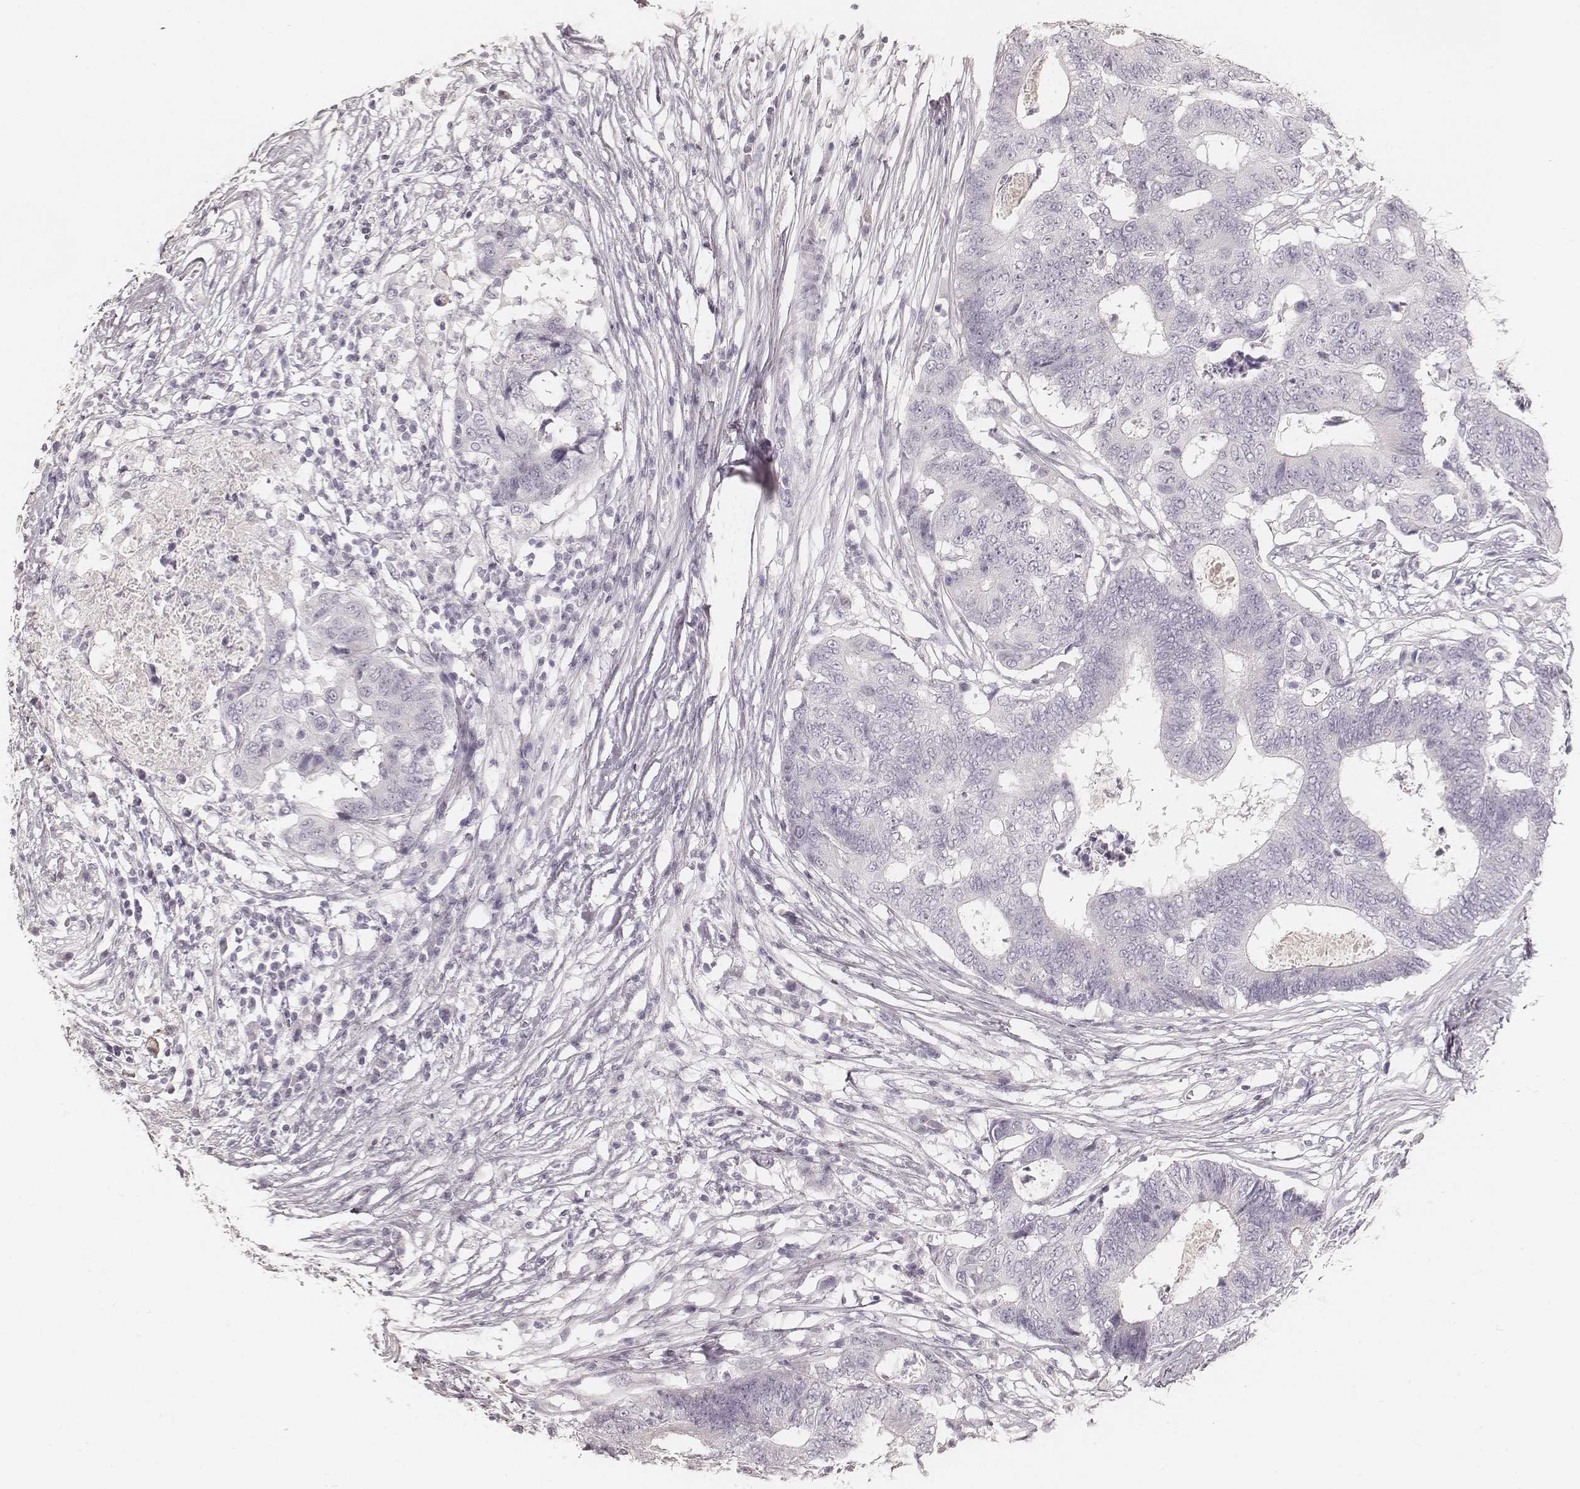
{"staining": {"intensity": "negative", "quantity": "none", "location": "none"}, "tissue": "colorectal cancer", "cell_type": "Tumor cells", "image_type": "cancer", "snomed": [{"axis": "morphology", "description": "Adenocarcinoma, NOS"}, {"axis": "topography", "description": "Colon"}], "caption": "Immunohistochemical staining of adenocarcinoma (colorectal) displays no significant staining in tumor cells.", "gene": "KRT26", "patient": {"sex": "female", "age": 48}}